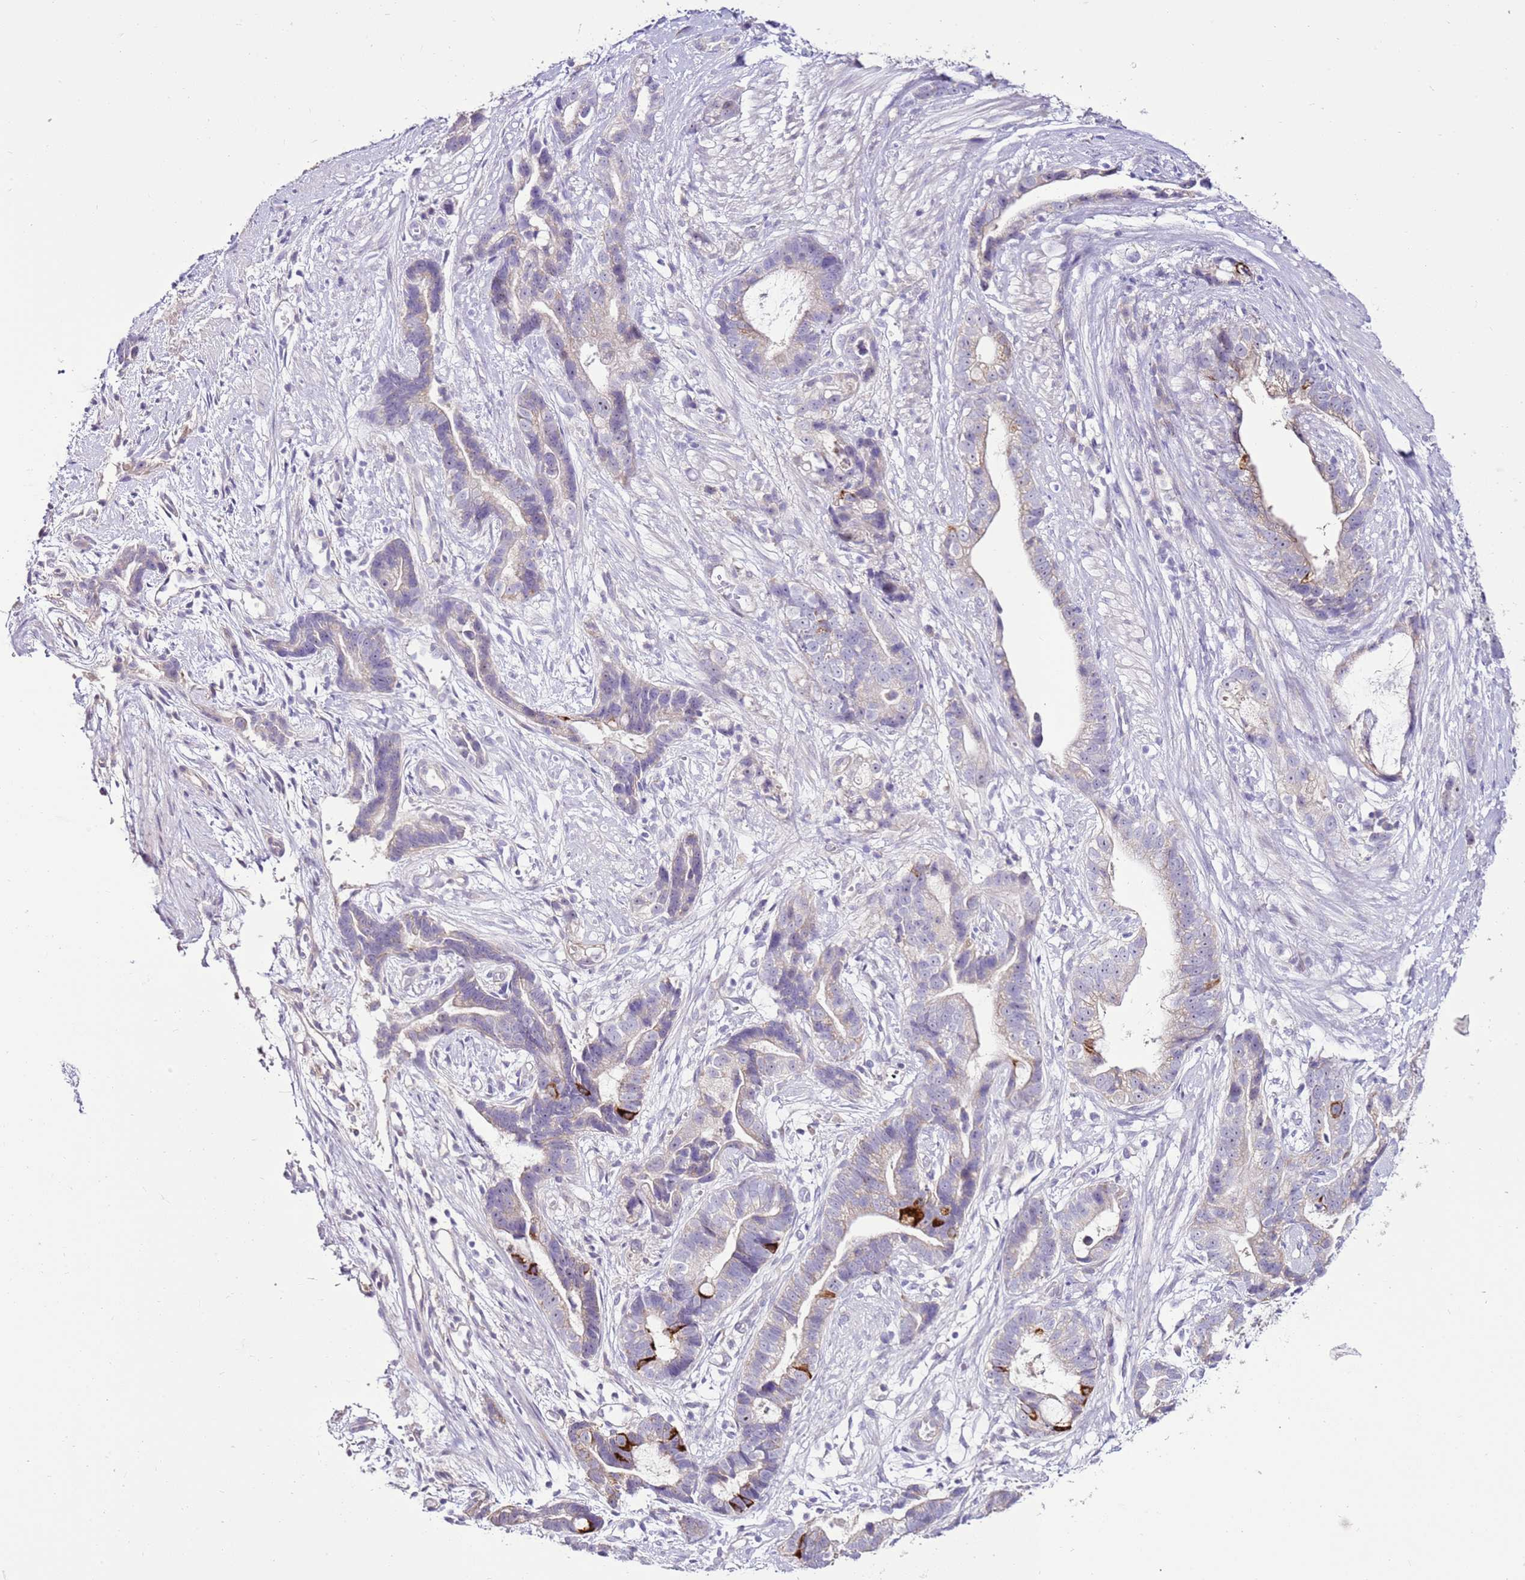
{"staining": {"intensity": "strong", "quantity": "<25%", "location": "cytoplasmic/membranous"}, "tissue": "stomach cancer", "cell_type": "Tumor cells", "image_type": "cancer", "snomed": [{"axis": "morphology", "description": "Adenocarcinoma, NOS"}, {"axis": "topography", "description": "Stomach"}], "caption": "Adenocarcinoma (stomach) stained for a protein (brown) displays strong cytoplasmic/membranous positive positivity in approximately <25% of tumor cells.", "gene": "SLC38A5", "patient": {"sex": "male", "age": 55}}